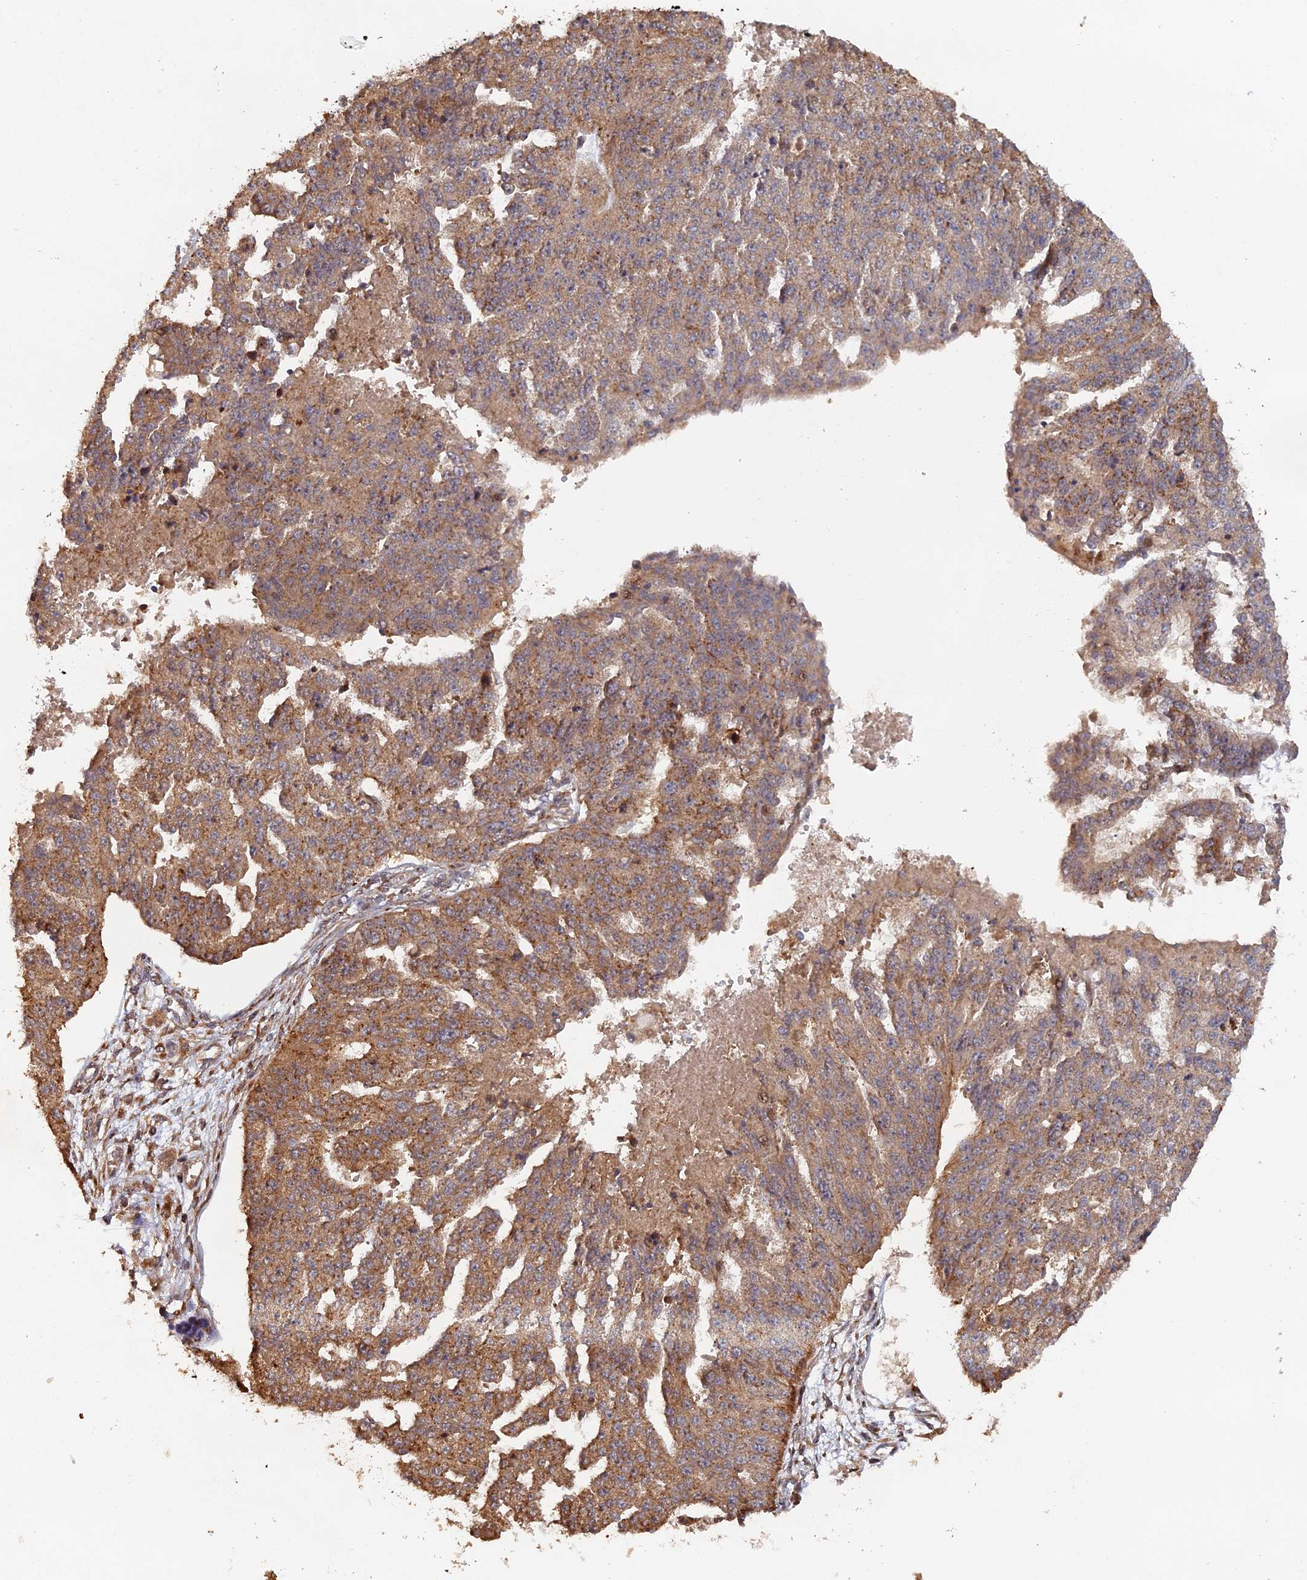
{"staining": {"intensity": "moderate", "quantity": ">75%", "location": "cytoplasmic/membranous"}, "tissue": "ovarian cancer", "cell_type": "Tumor cells", "image_type": "cancer", "snomed": [{"axis": "morphology", "description": "Cystadenocarcinoma, serous, NOS"}, {"axis": "topography", "description": "Ovary"}], "caption": "DAB immunohistochemical staining of human ovarian serous cystadenocarcinoma exhibits moderate cytoplasmic/membranous protein staining in about >75% of tumor cells. (Stains: DAB (3,3'-diaminobenzidine) in brown, nuclei in blue, Microscopy: brightfield microscopy at high magnification).", "gene": "VPS37C", "patient": {"sex": "female", "age": 58}}